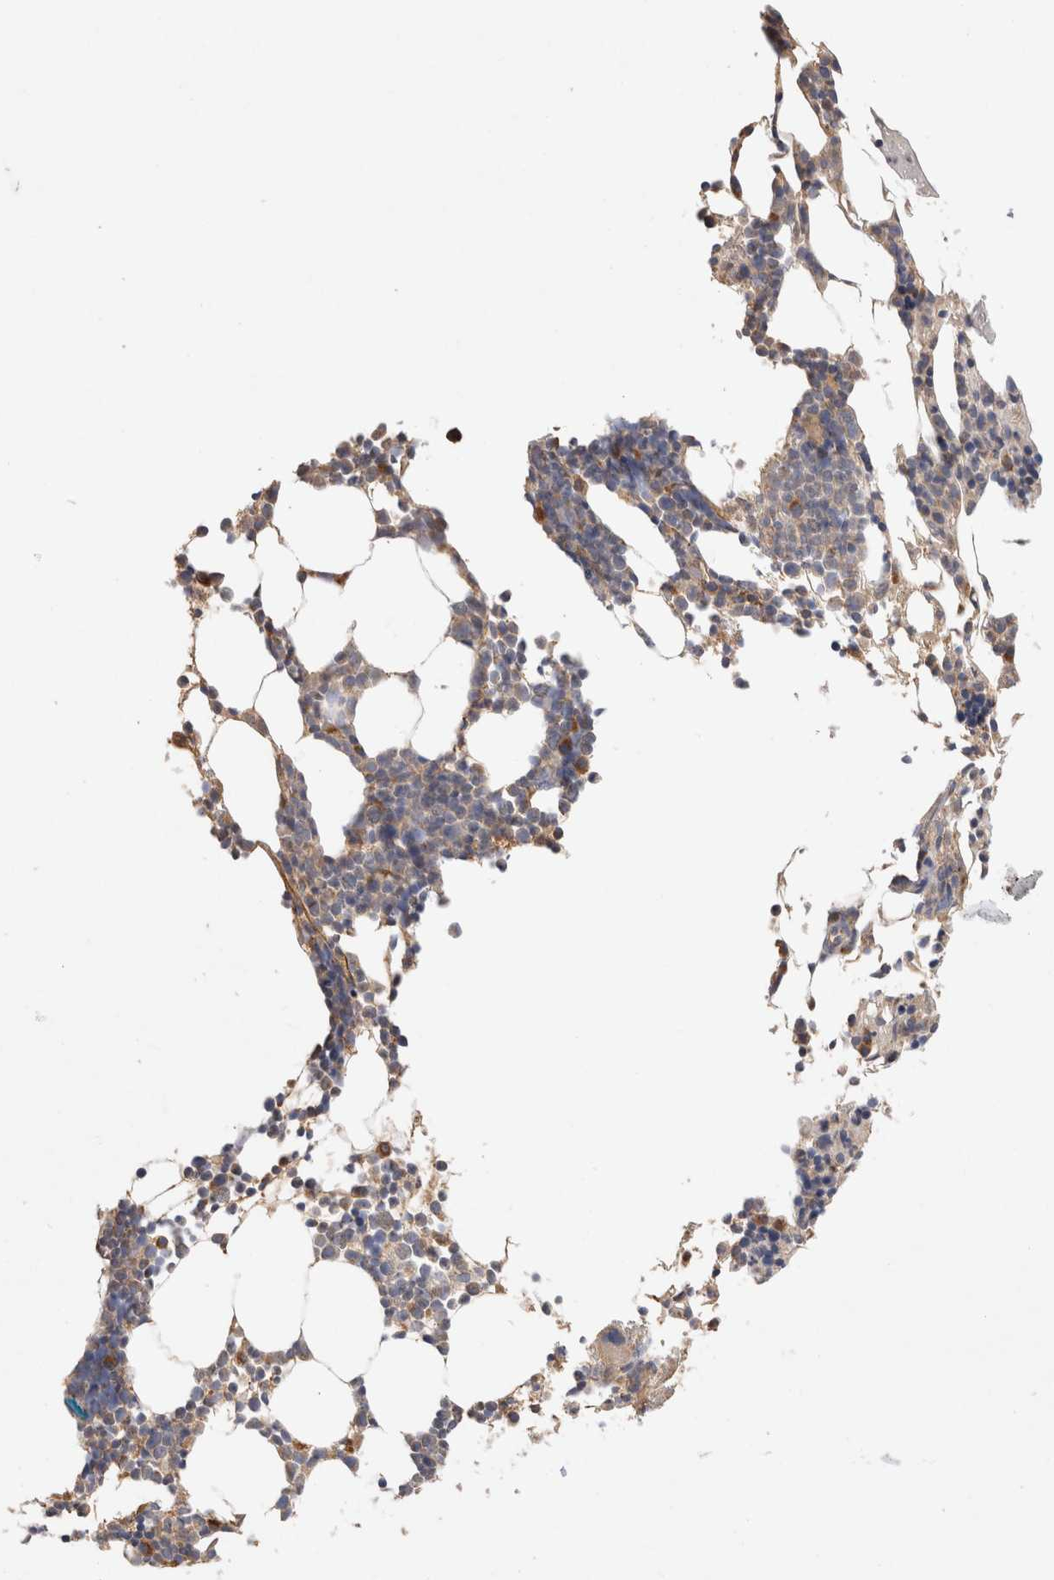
{"staining": {"intensity": "weak", "quantity": "25%-75%", "location": "cytoplasmic/membranous"}, "tissue": "bone marrow", "cell_type": "Hematopoietic cells", "image_type": "normal", "snomed": [{"axis": "morphology", "description": "Normal tissue, NOS"}, {"axis": "morphology", "description": "Inflammation, NOS"}, {"axis": "topography", "description": "Bone marrow"}], "caption": "Immunohistochemical staining of normal bone marrow displays 25%-75% levels of weak cytoplasmic/membranous protein staining in about 25%-75% of hematopoietic cells.", "gene": "GAS1", "patient": {"sex": "male", "age": 68}}